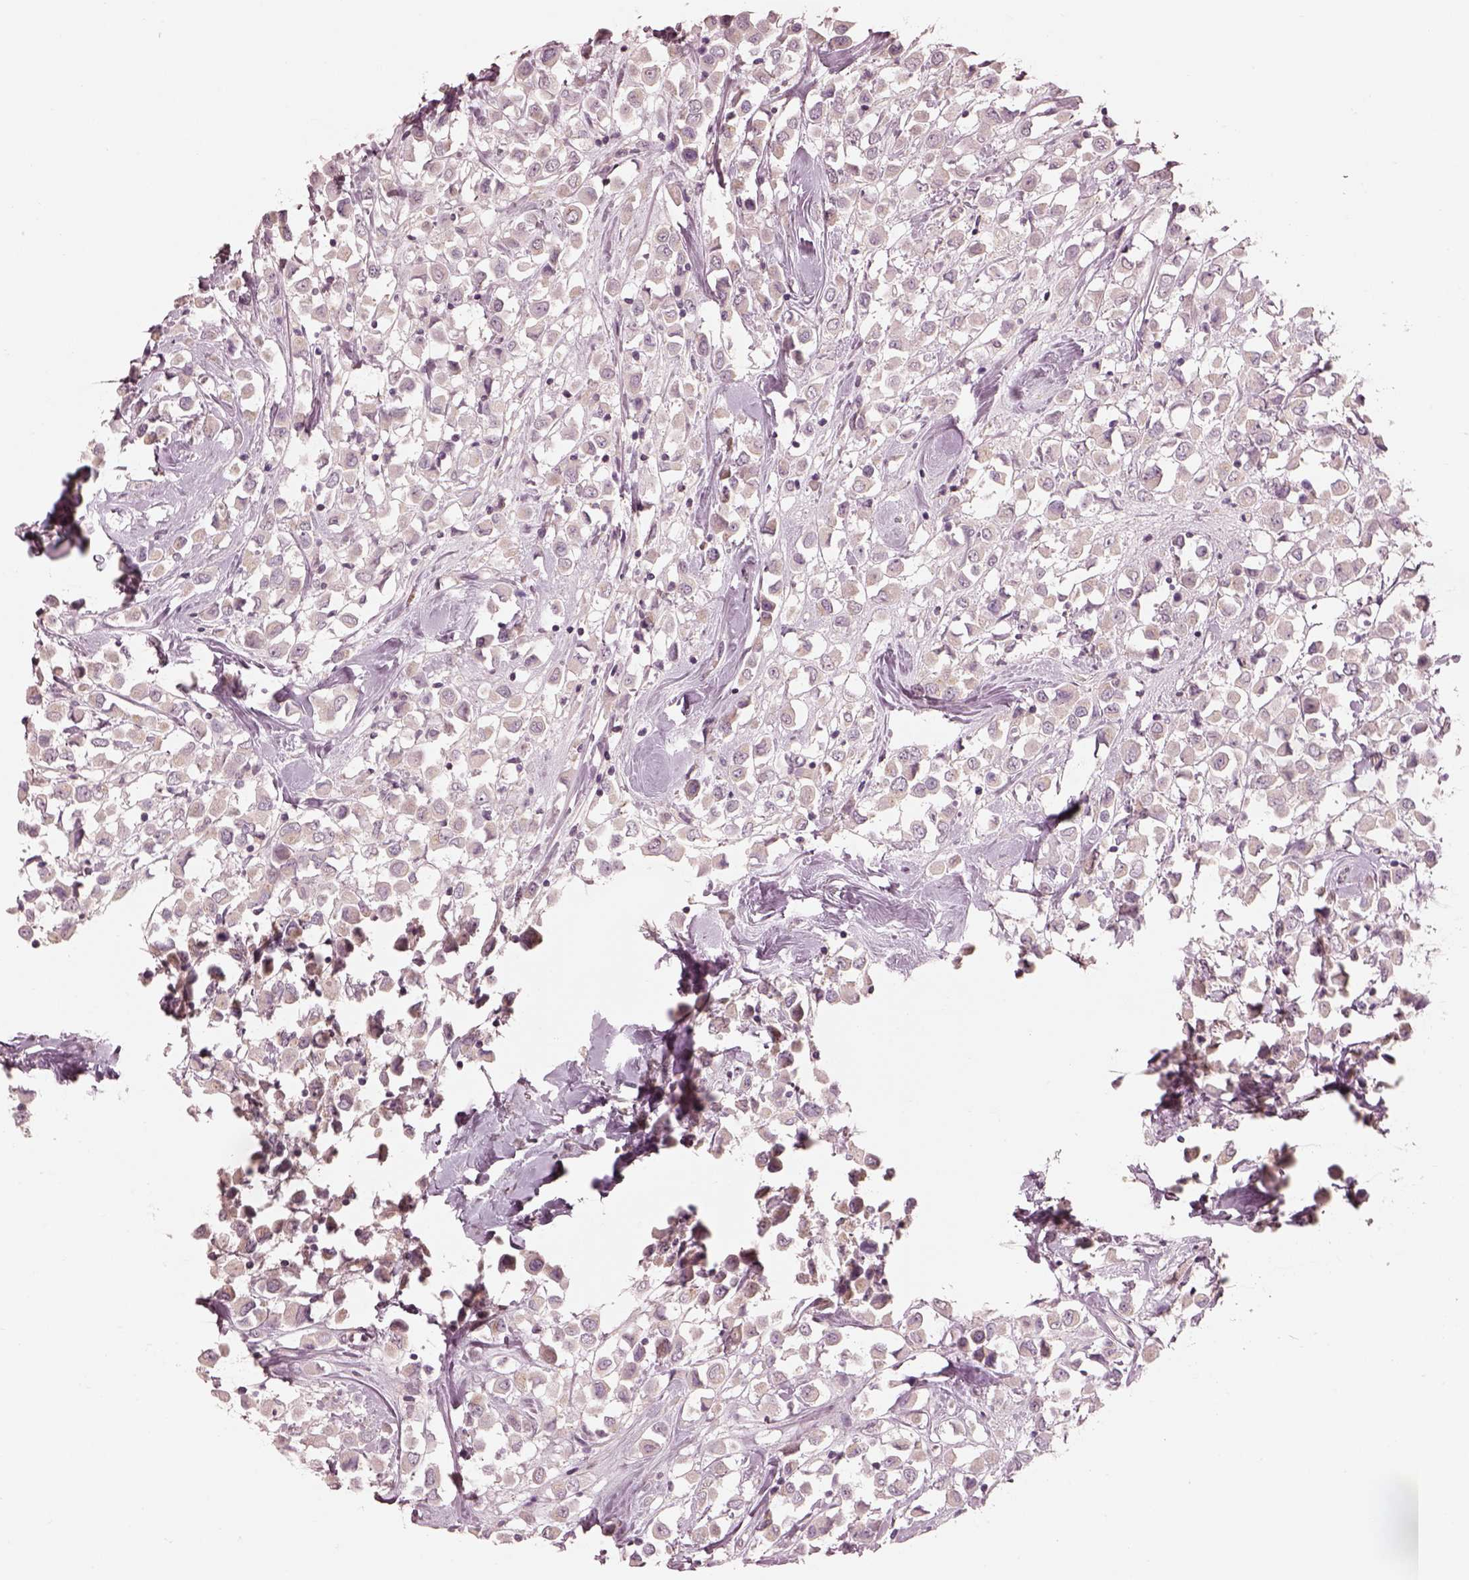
{"staining": {"intensity": "negative", "quantity": "none", "location": "none"}, "tissue": "breast cancer", "cell_type": "Tumor cells", "image_type": "cancer", "snomed": [{"axis": "morphology", "description": "Duct carcinoma"}, {"axis": "topography", "description": "Breast"}], "caption": "Tumor cells are negative for protein expression in human breast cancer (infiltrating ductal carcinoma).", "gene": "PRKACG", "patient": {"sex": "female", "age": 61}}